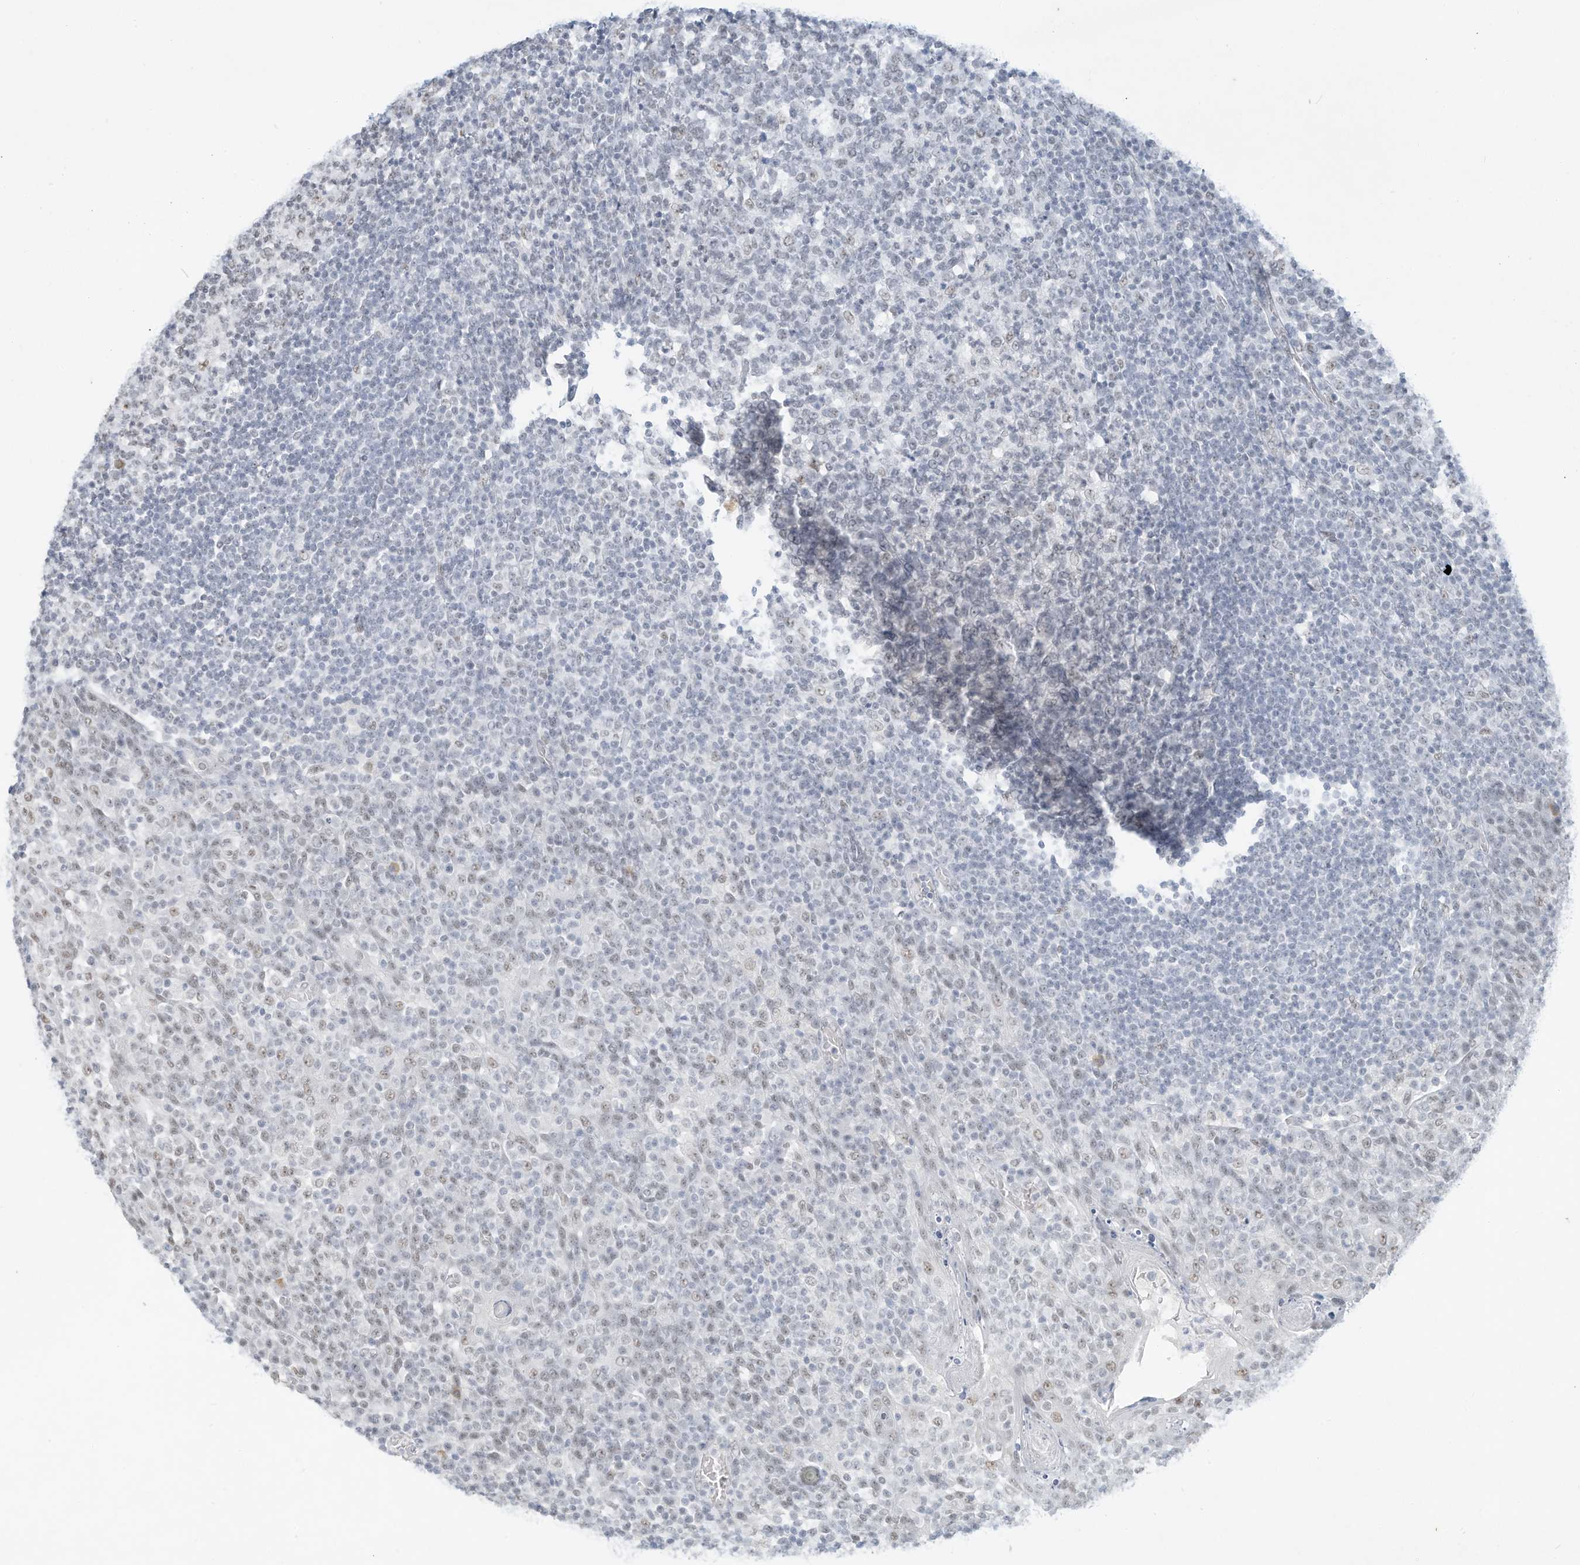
{"staining": {"intensity": "negative", "quantity": "none", "location": "none"}, "tissue": "tonsil", "cell_type": "Germinal center cells", "image_type": "normal", "snomed": [{"axis": "morphology", "description": "Normal tissue, NOS"}, {"axis": "topography", "description": "Tonsil"}], "caption": "Immunohistochemical staining of benign human tonsil exhibits no significant positivity in germinal center cells.", "gene": "PGC", "patient": {"sex": "female", "age": 19}}